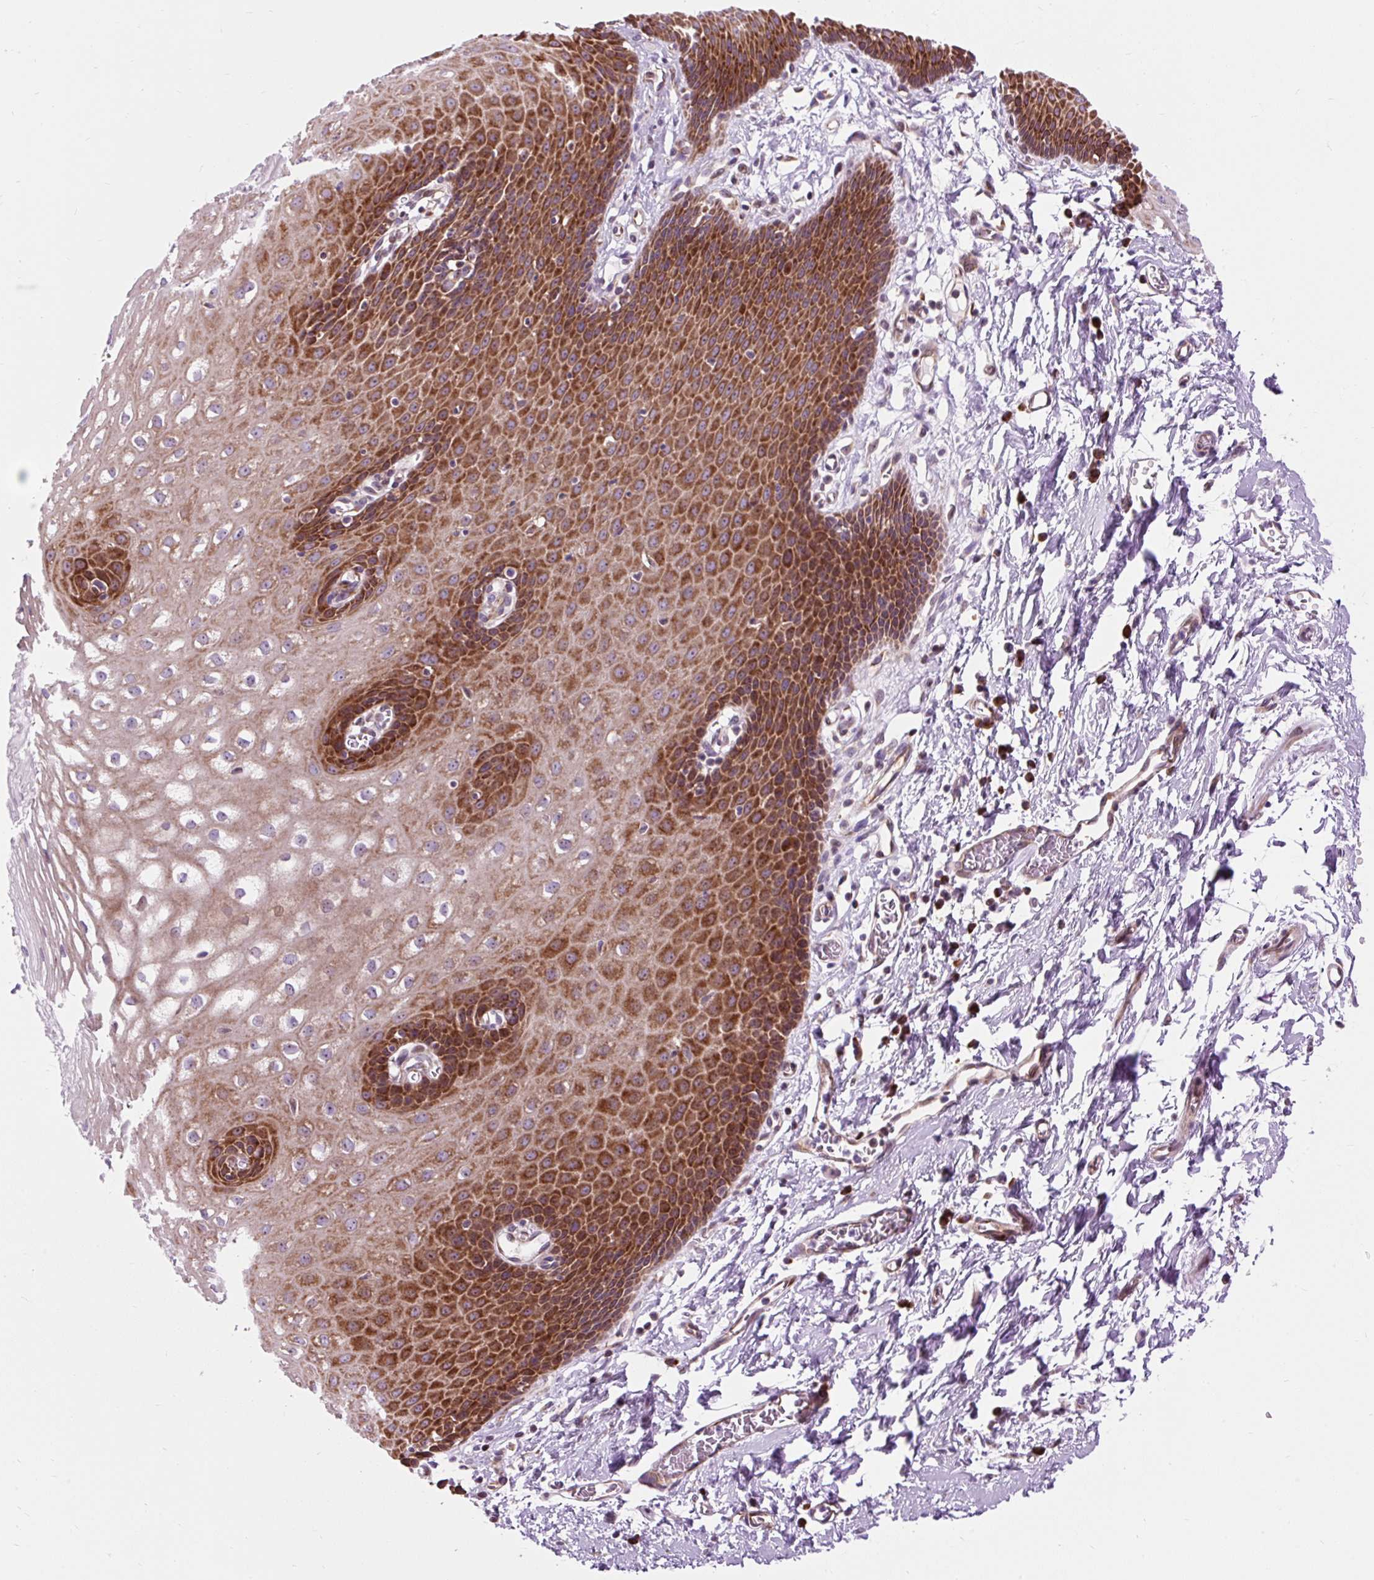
{"staining": {"intensity": "strong", "quantity": ">75%", "location": "cytoplasmic/membranous"}, "tissue": "esophagus", "cell_type": "Squamous epithelial cells", "image_type": "normal", "snomed": [{"axis": "morphology", "description": "Normal tissue, NOS"}, {"axis": "topography", "description": "Esophagus"}], "caption": "Esophagus stained with a brown dye reveals strong cytoplasmic/membranous positive positivity in about >75% of squamous epithelial cells.", "gene": "CISD3", "patient": {"sex": "male", "age": 70}}